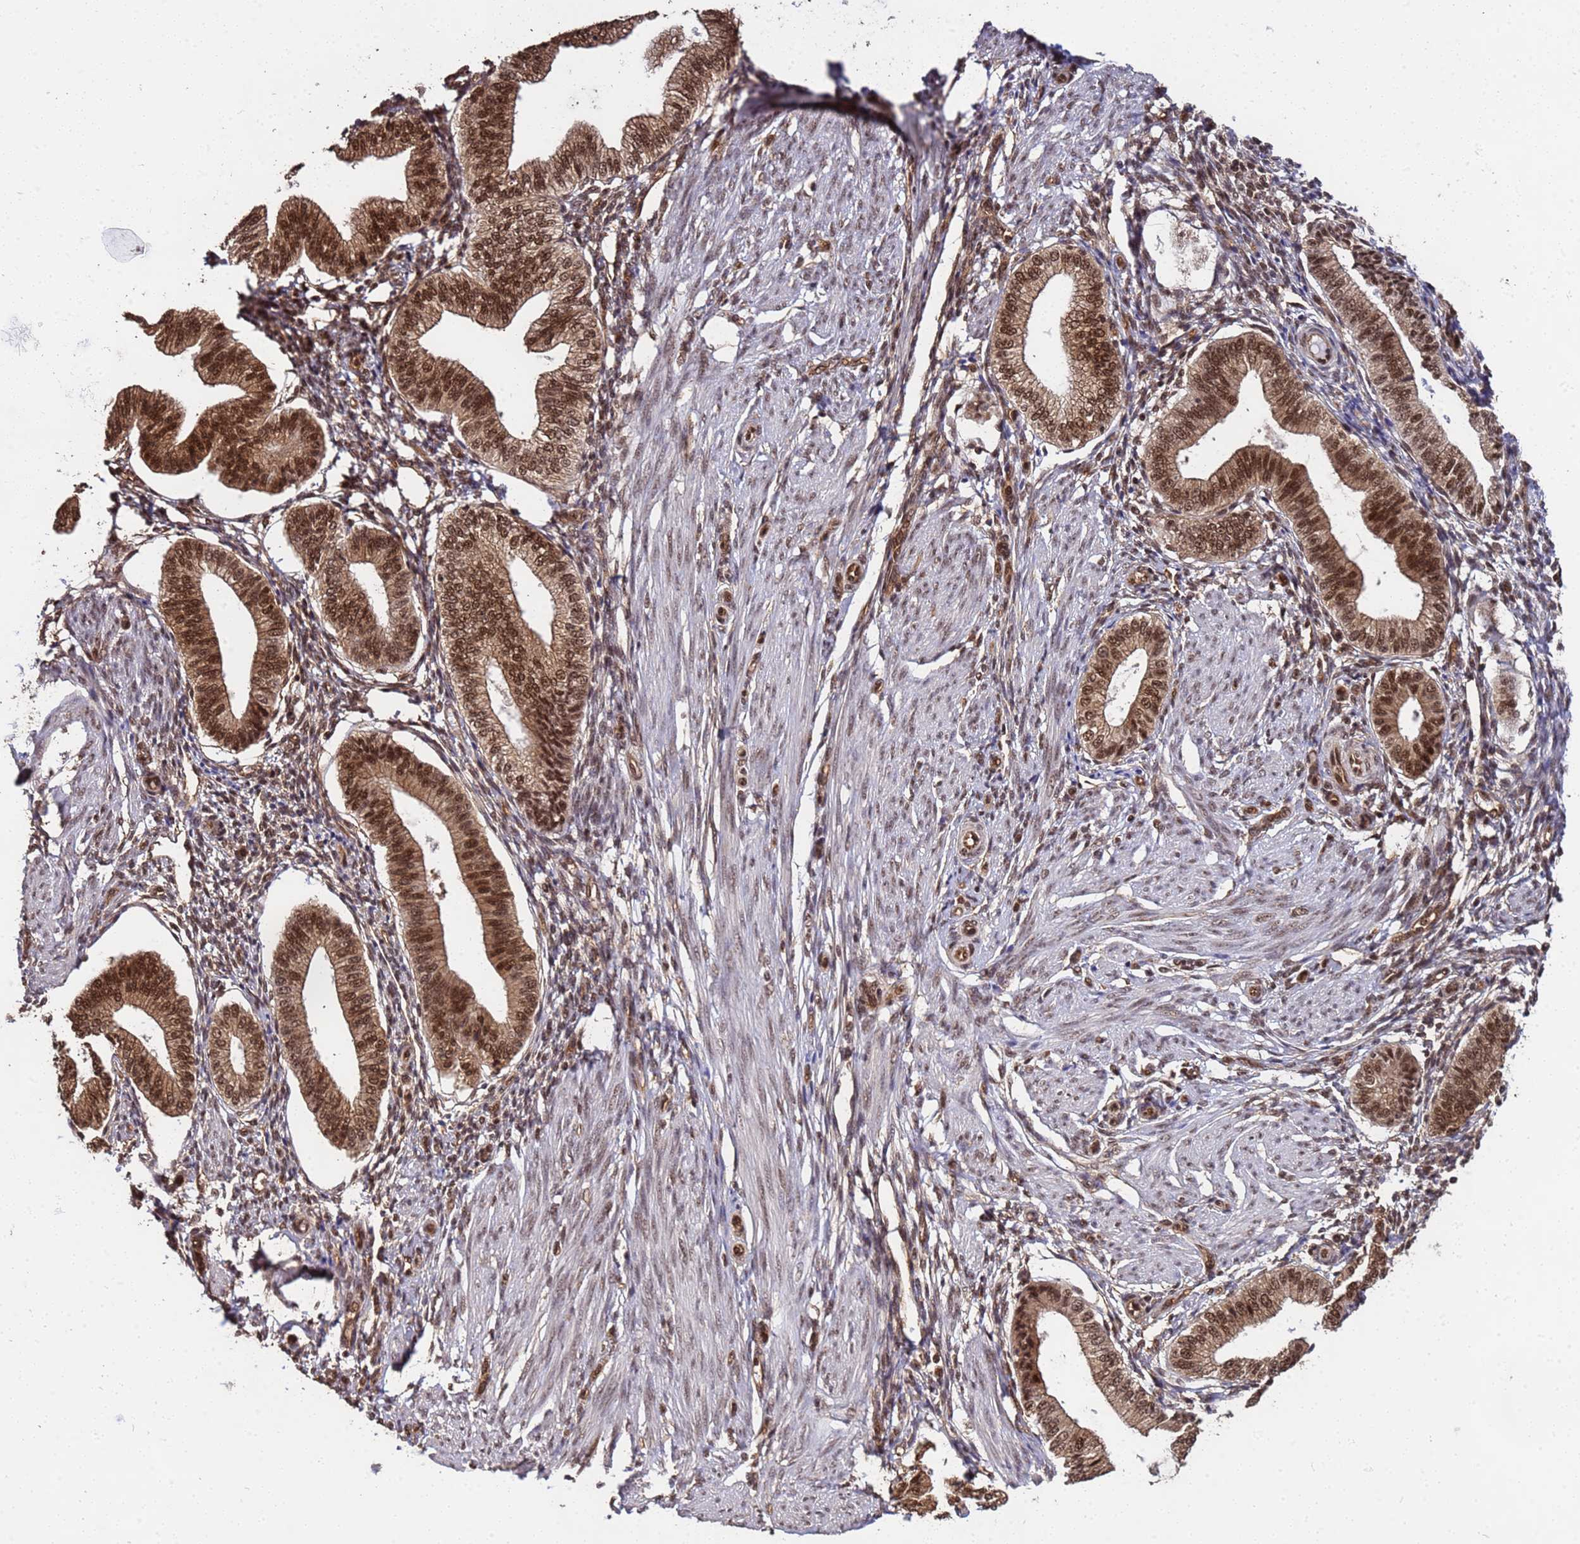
{"staining": {"intensity": "moderate", "quantity": "<25%", "location": "nuclear"}, "tissue": "endometrium", "cell_type": "Cells in endometrial stroma", "image_type": "normal", "snomed": [{"axis": "morphology", "description": "Normal tissue, NOS"}, {"axis": "topography", "description": "Endometrium"}], "caption": "An immunohistochemistry (IHC) image of normal tissue is shown. Protein staining in brown shows moderate nuclear positivity in endometrium within cells in endometrial stroma. The staining was performed using DAB to visualize the protein expression in brown, while the nuclei were stained in blue with hematoxylin (Magnification: 20x).", "gene": "SYF2", "patient": {"sex": "female", "age": 39}}